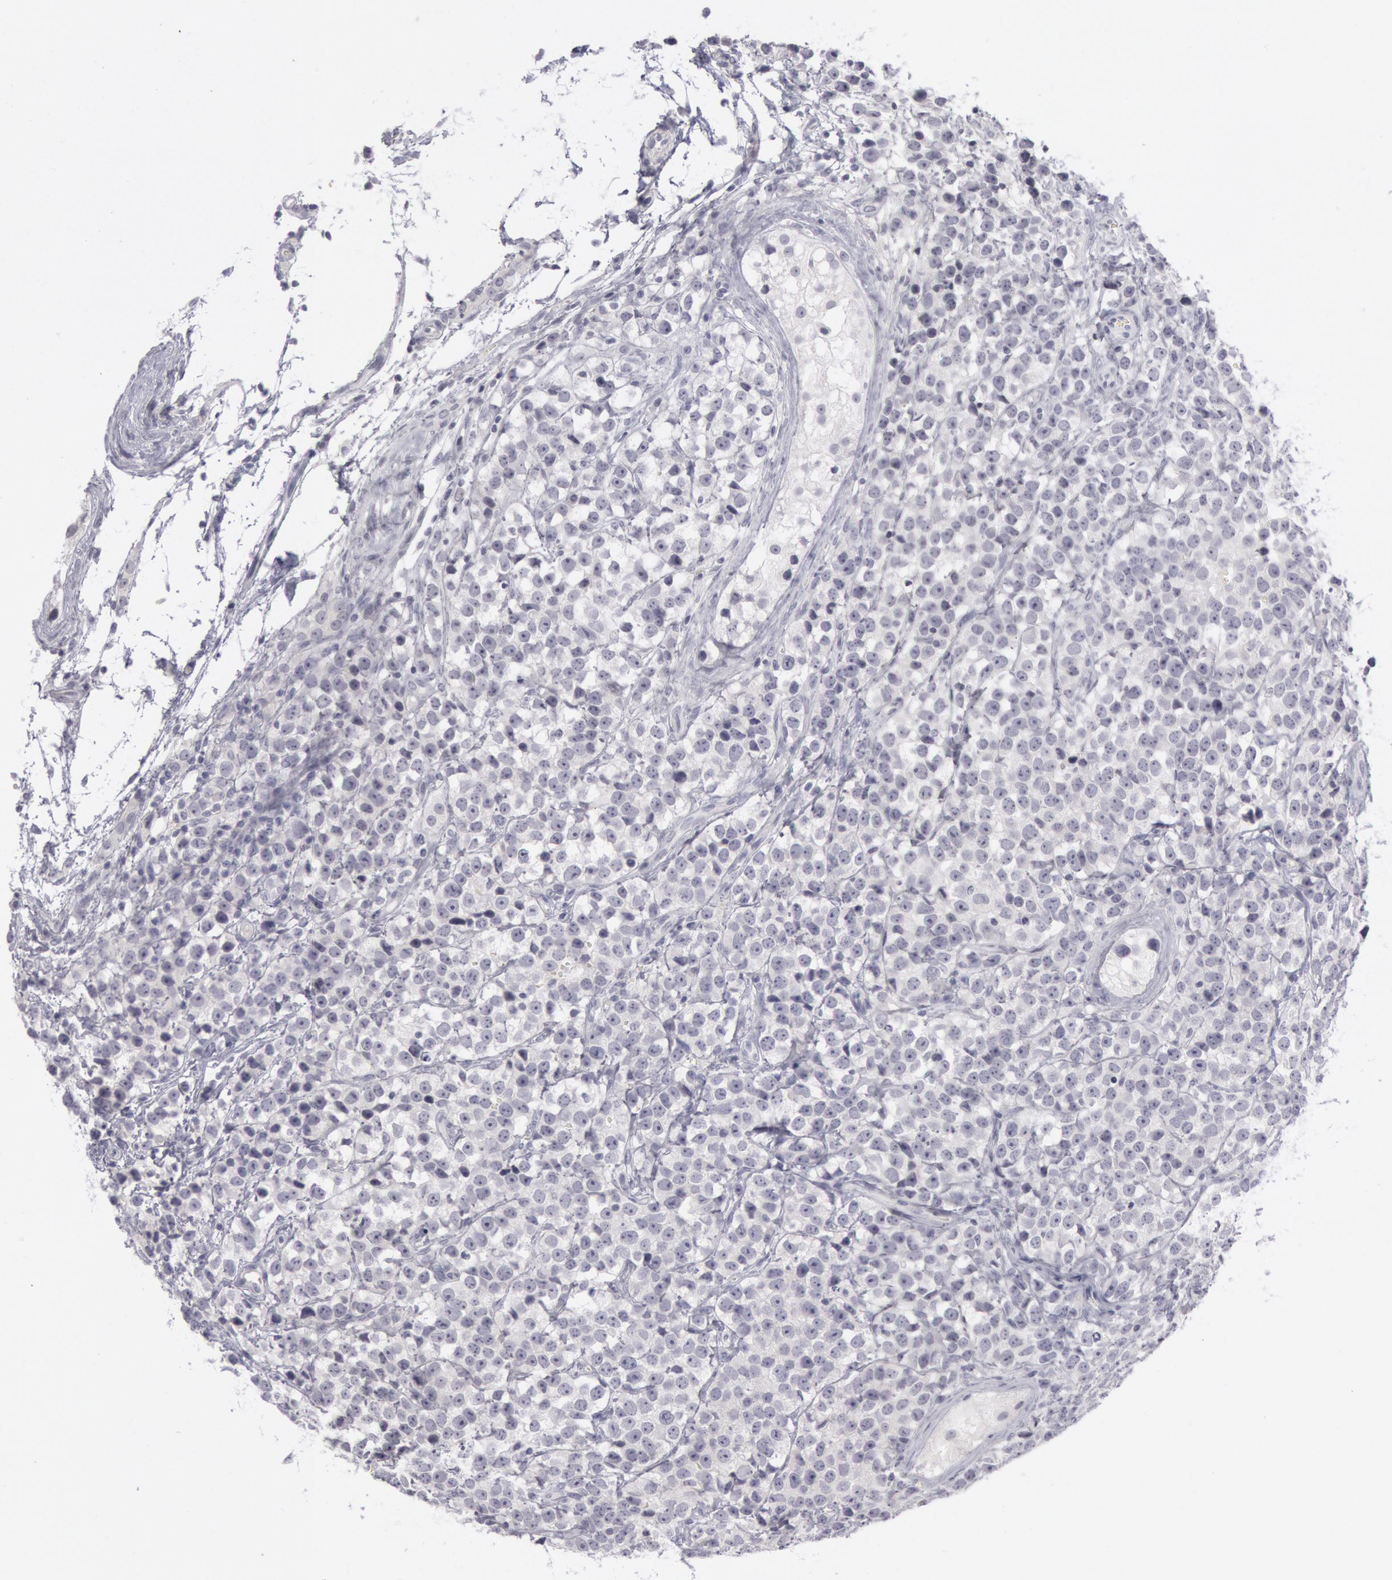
{"staining": {"intensity": "negative", "quantity": "none", "location": "none"}, "tissue": "testis cancer", "cell_type": "Tumor cells", "image_type": "cancer", "snomed": [{"axis": "morphology", "description": "Seminoma, NOS"}, {"axis": "topography", "description": "Testis"}], "caption": "The micrograph displays no significant positivity in tumor cells of testis cancer.", "gene": "KRT16", "patient": {"sex": "male", "age": 25}}